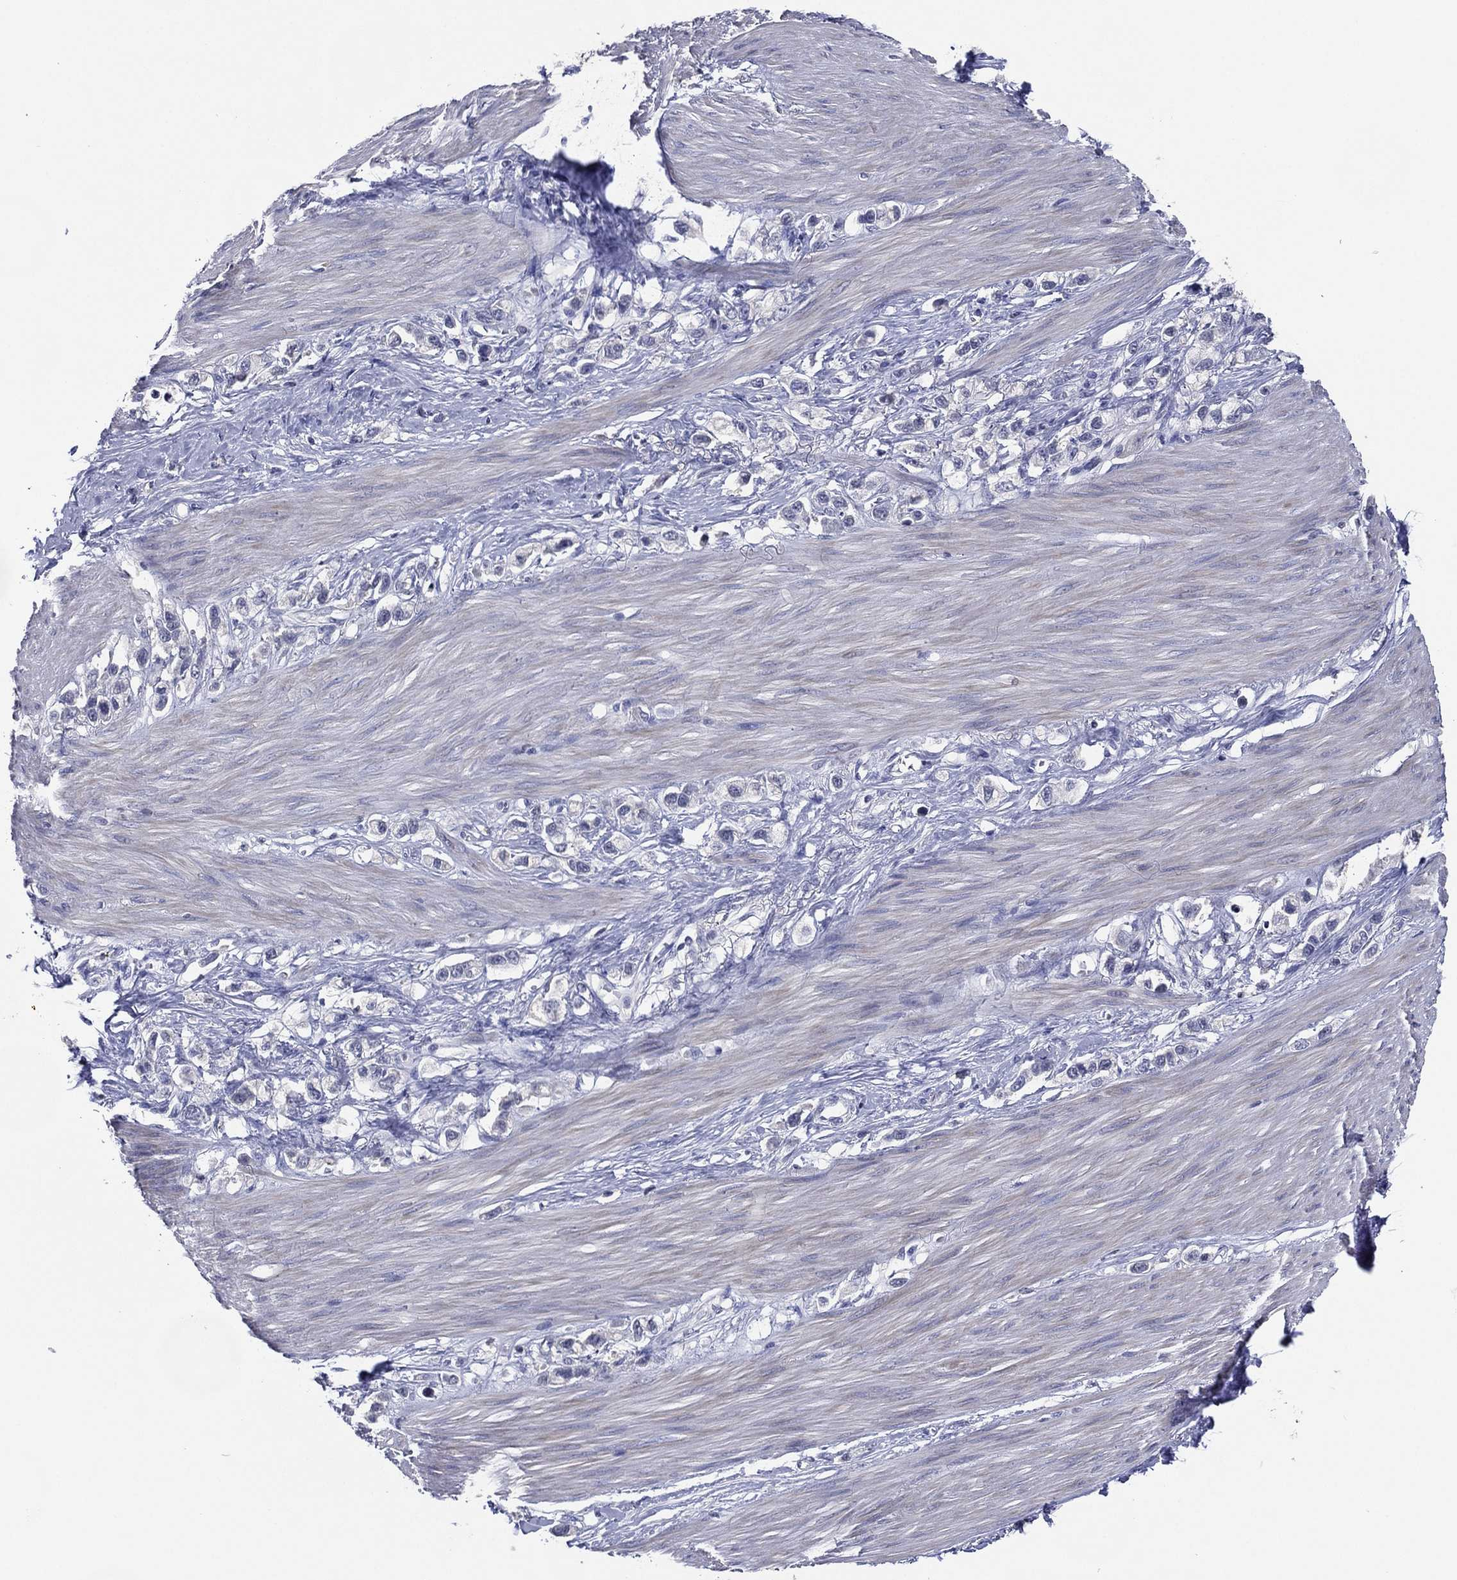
{"staining": {"intensity": "negative", "quantity": "none", "location": "none"}, "tissue": "stomach cancer", "cell_type": "Tumor cells", "image_type": "cancer", "snomed": [{"axis": "morphology", "description": "Normal tissue, NOS"}, {"axis": "morphology", "description": "Adenocarcinoma, NOS"}, {"axis": "morphology", "description": "Adenocarcinoma, High grade"}, {"axis": "topography", "description": "Stomach, upper"}, {"axis": "topography", "description": "Stomach"}], "caption": "Protein analysis of high-grade adenocarcinoma (stomach) exhibits no significant staining in tumor cells. (DAB immunohistochemistry (IHC), high magnification).", "gene": "TFAP2A", "patient": {"sex": "female", "age": 65}}